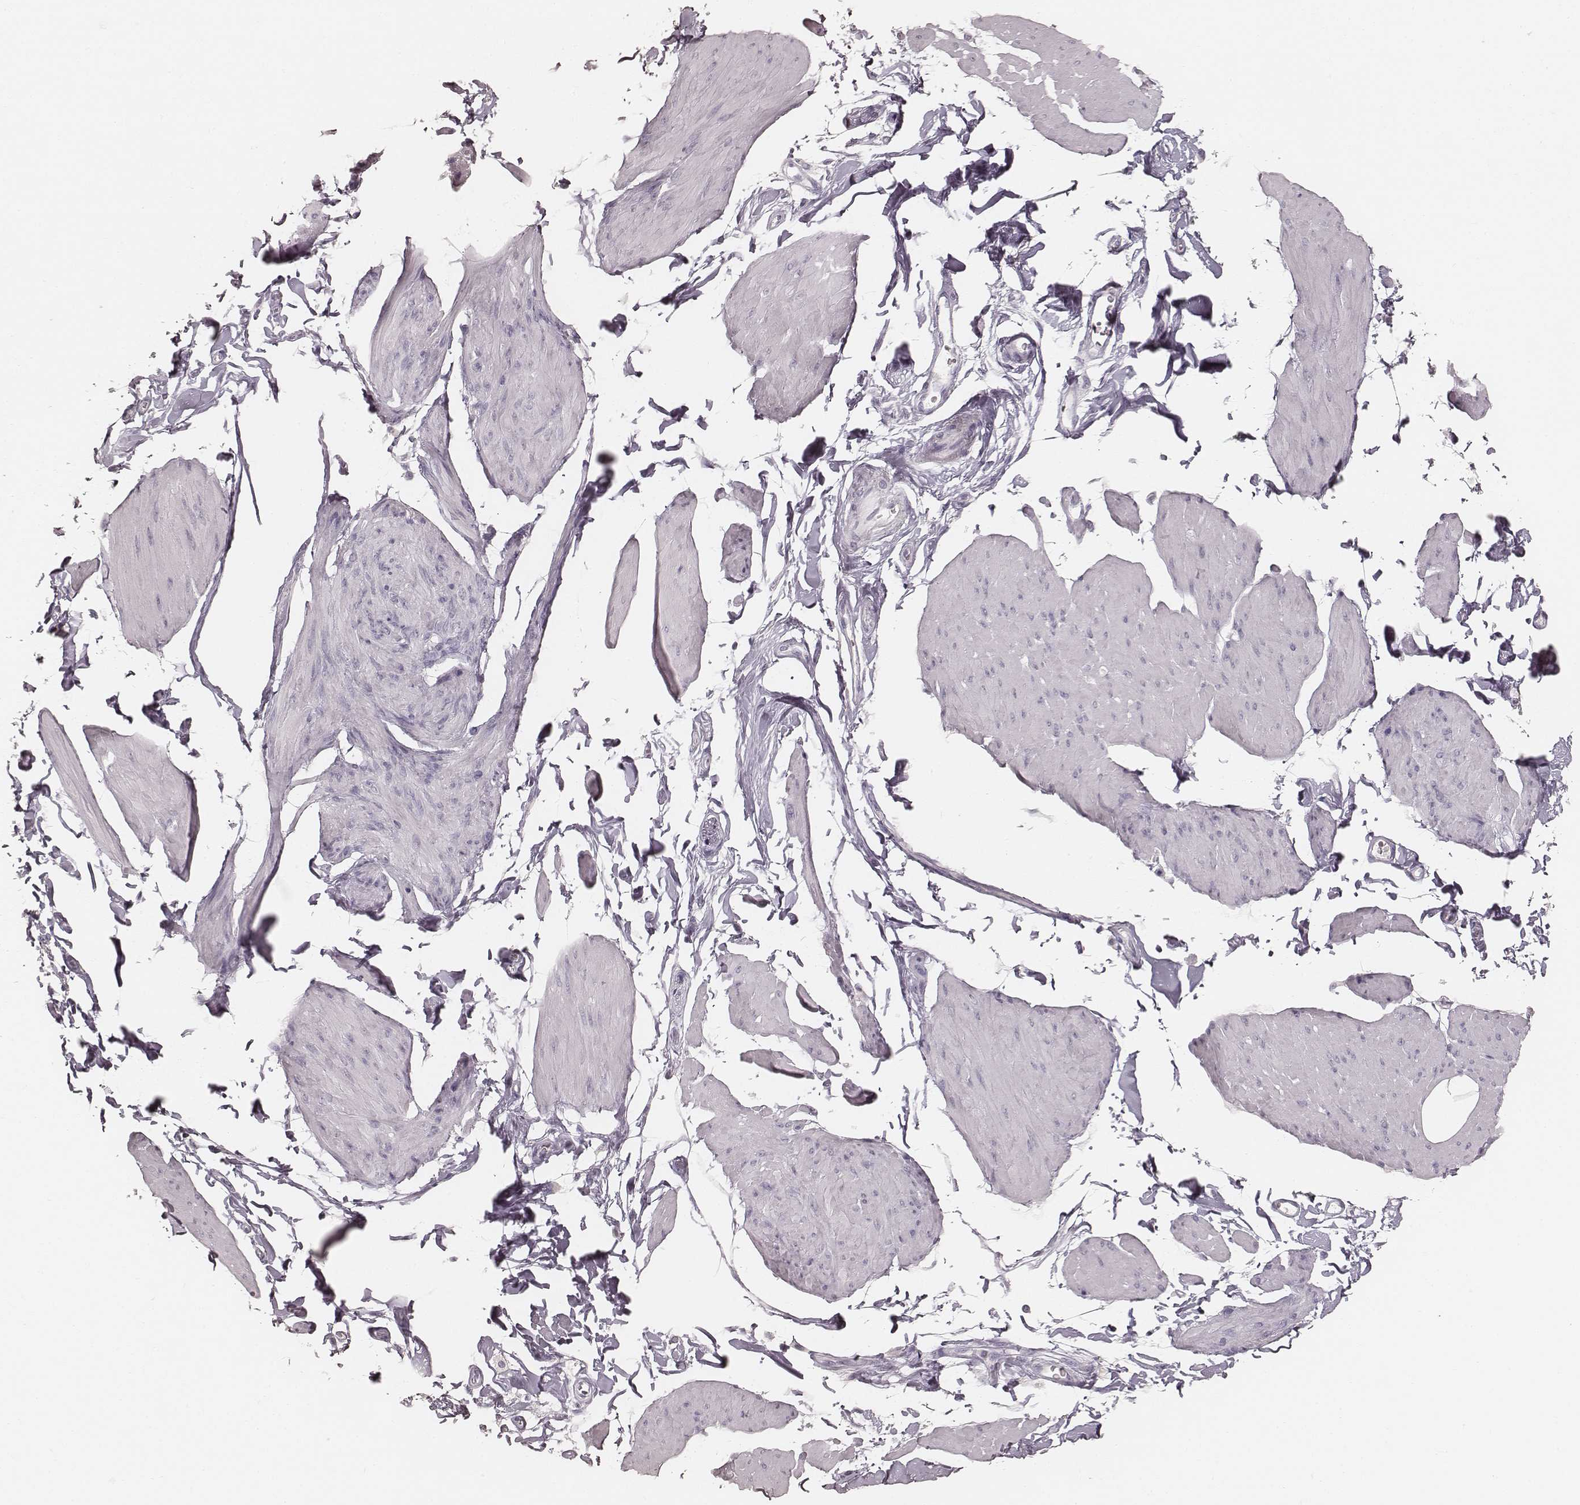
{"staining": {"intensity": "negative", "quantity": "none", "location": "none"}, "tissue": "smooth muscle", "cell_type": "Smooth muscle cells", "image_type": "normal", "snomed": [{"axis": "morphology", "description": "Normal tissue, NOS"}, {"axis": "topography", "description": "Adipose tissue"}, {"axis": "topography", "description": "Smooth muscle"}, {"axis": "topography", "description": "Peripheral nerve tissue"}], "caption": "High power microscopy histopathology image of an immunohistochemistry (IHC) micrograph of benign smooth muscle, revealing no significant expression in smooth muscle cells. The staining is performed using DAB brown chromogen with nuclei counter-stained in using hematoxylin.", "gene": "KRT26", "patient": {"sex": "male", "age": 83}}